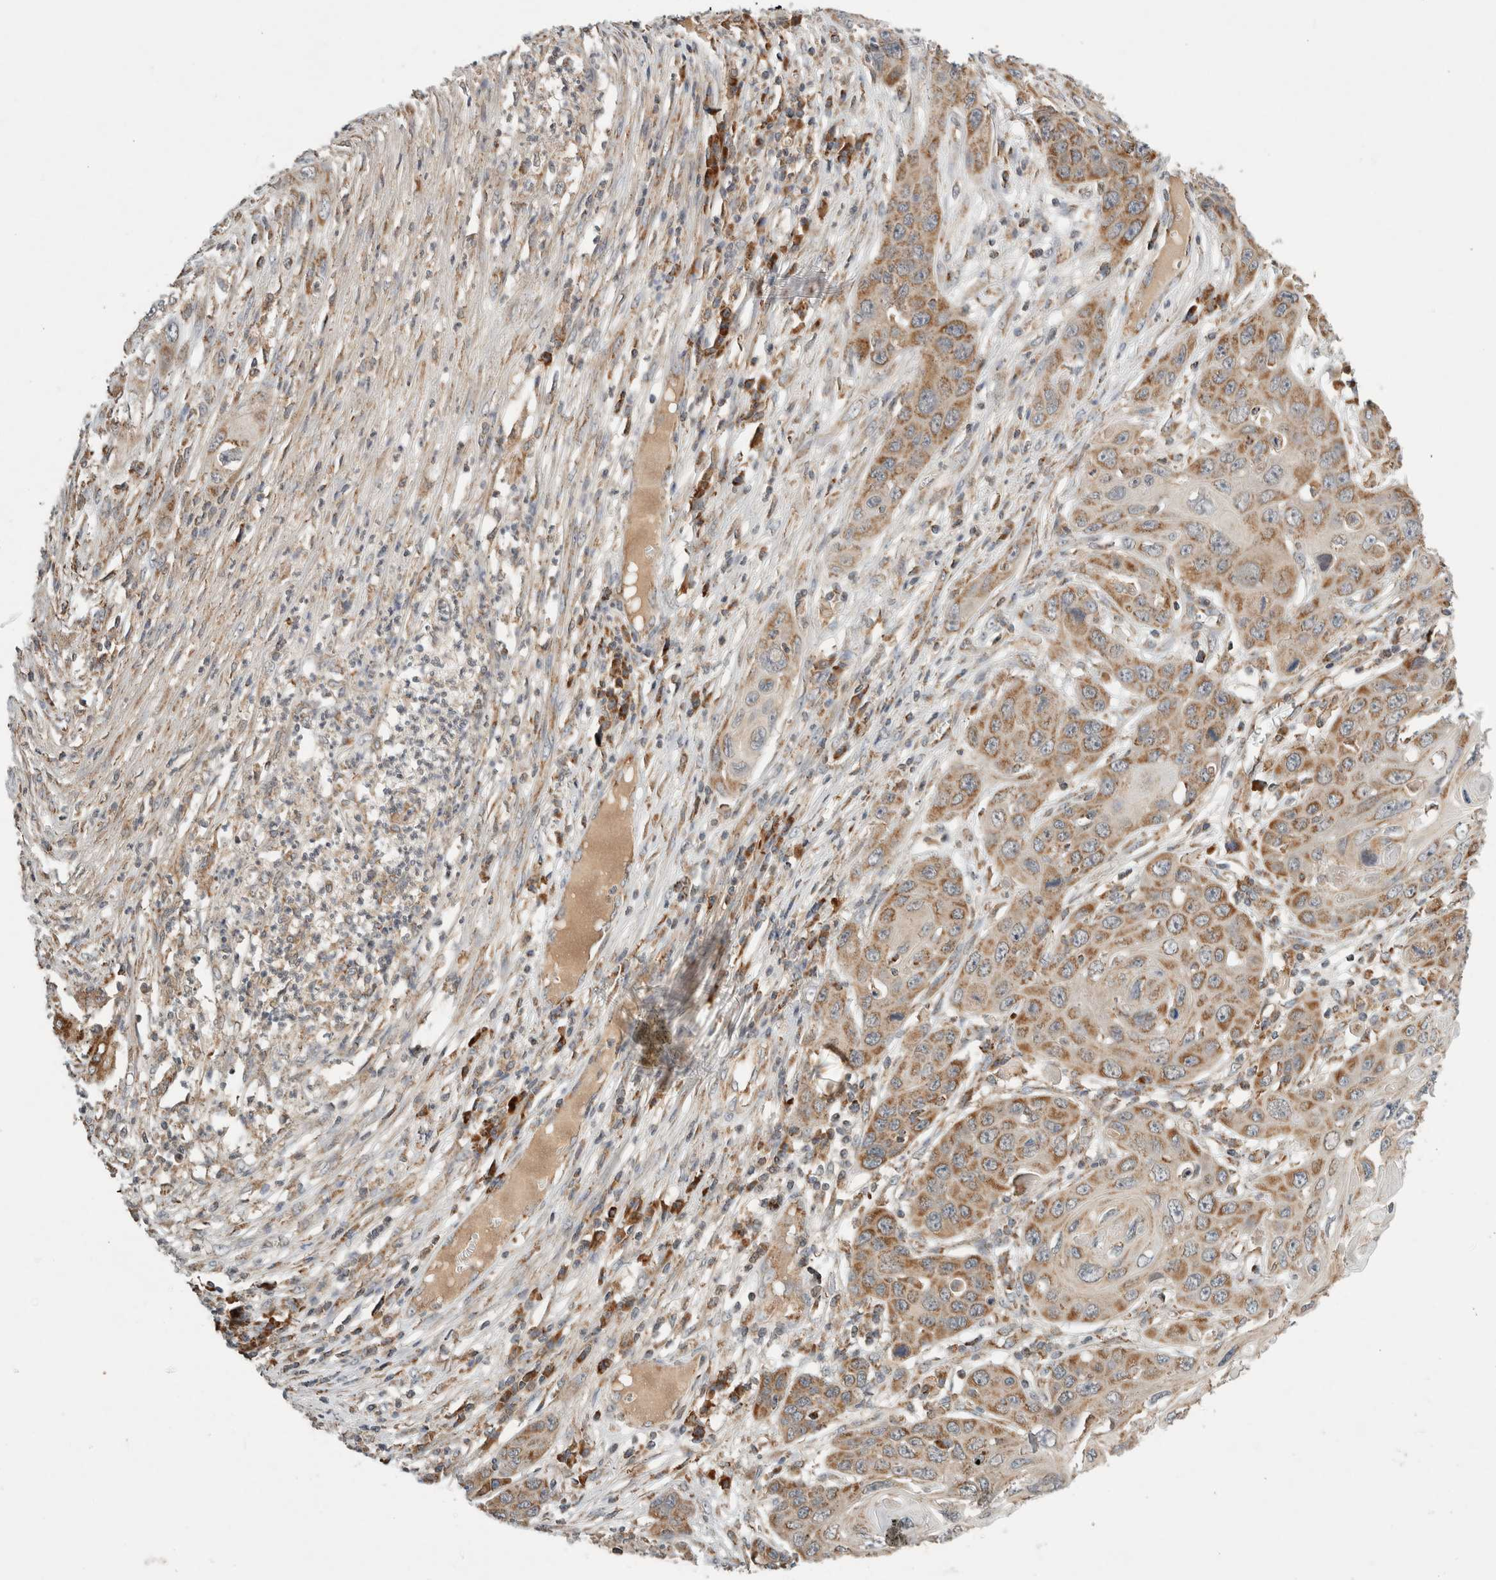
{"staining": {"intensity": "moderate", "quantity": ">75%", "location": "cytoplasmic/membranous"}, "tissue": "skin cancer", "cell_type": "Tumor cells", "image_type": "cancer", "snomed": [{"axis": "morphology", "description": "Squamous cell carcinoma, NOS"}, {"axis": "topography", "description": "Skin"}], "caption": "High-magnification brightfield microscopy of skin cancer stained with DAB (brown) and counterstained with hematoxylin (blue). tumor cells exhibit moderate cytoplasmic/membranous positivity is present in approximately>75% of cells. (IHC, brightfield microscopy, high magnification).", "gene": "AMPD1", "patient": {"sex": "male", "age": 55}}